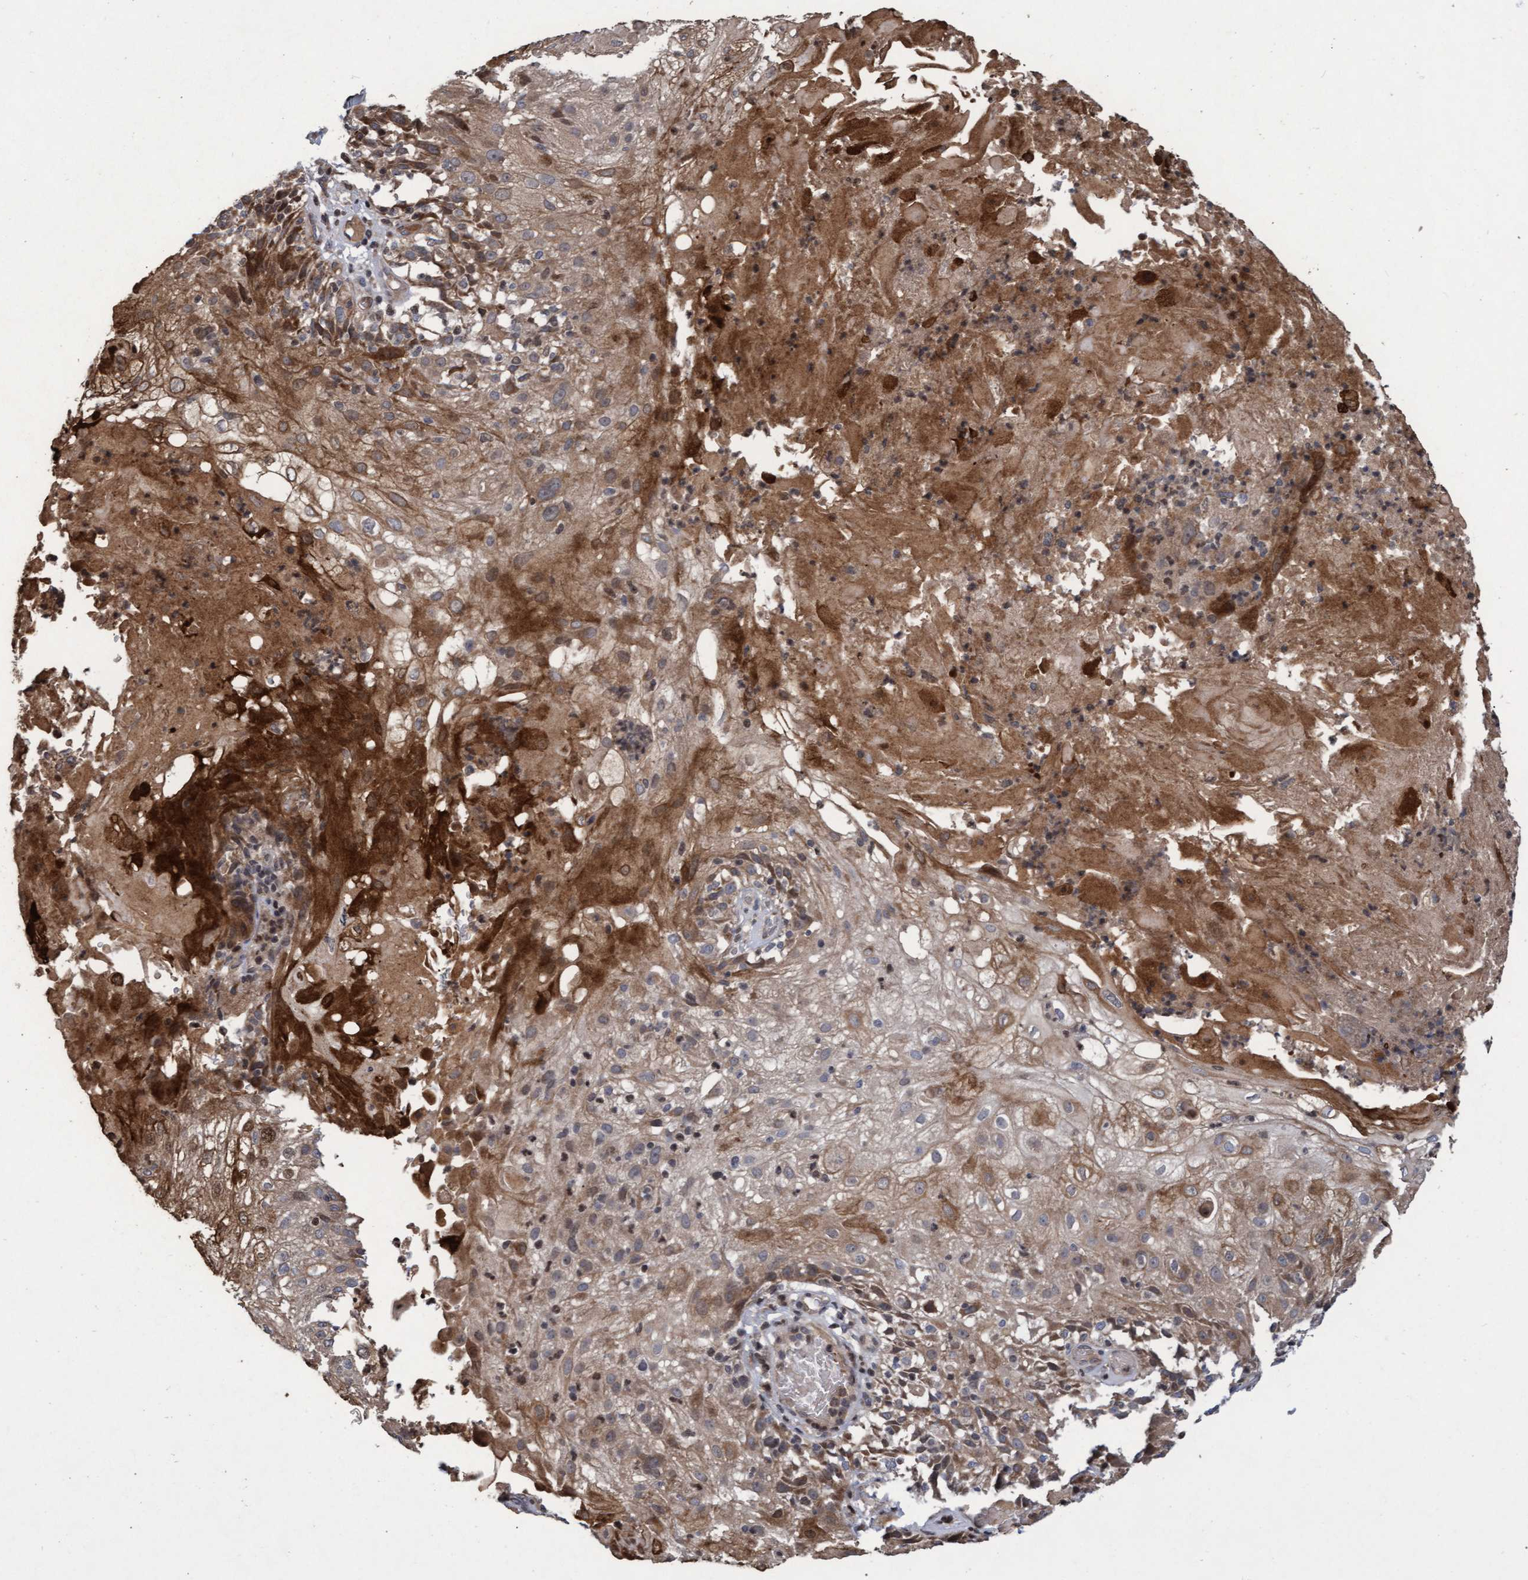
{"staining": {"intensity": "moderate", "quantity": "<25%", "location": "cytoplasmic/membranous"}, "tissue": "skin cancer", "cell_type": "Tumor cells", "image_type": "cancer", "snomed": [{"axis": "morphology", "description": "Normal tissue, NOS"}, {"axis": "morphology", "description": "Squamous cell carcinoma, NOS"}, {"axis": "topography", "description": "Skin"}], "caption": "Human skin cancer (squamous cell carcinoma) stained for a protein (brown) shows moderate cytoplasmic/membranous positive staining in approximately <25% of tumor cells.", "gene": "KCNC2", "patient": {"sex": "female", "age": 83}}